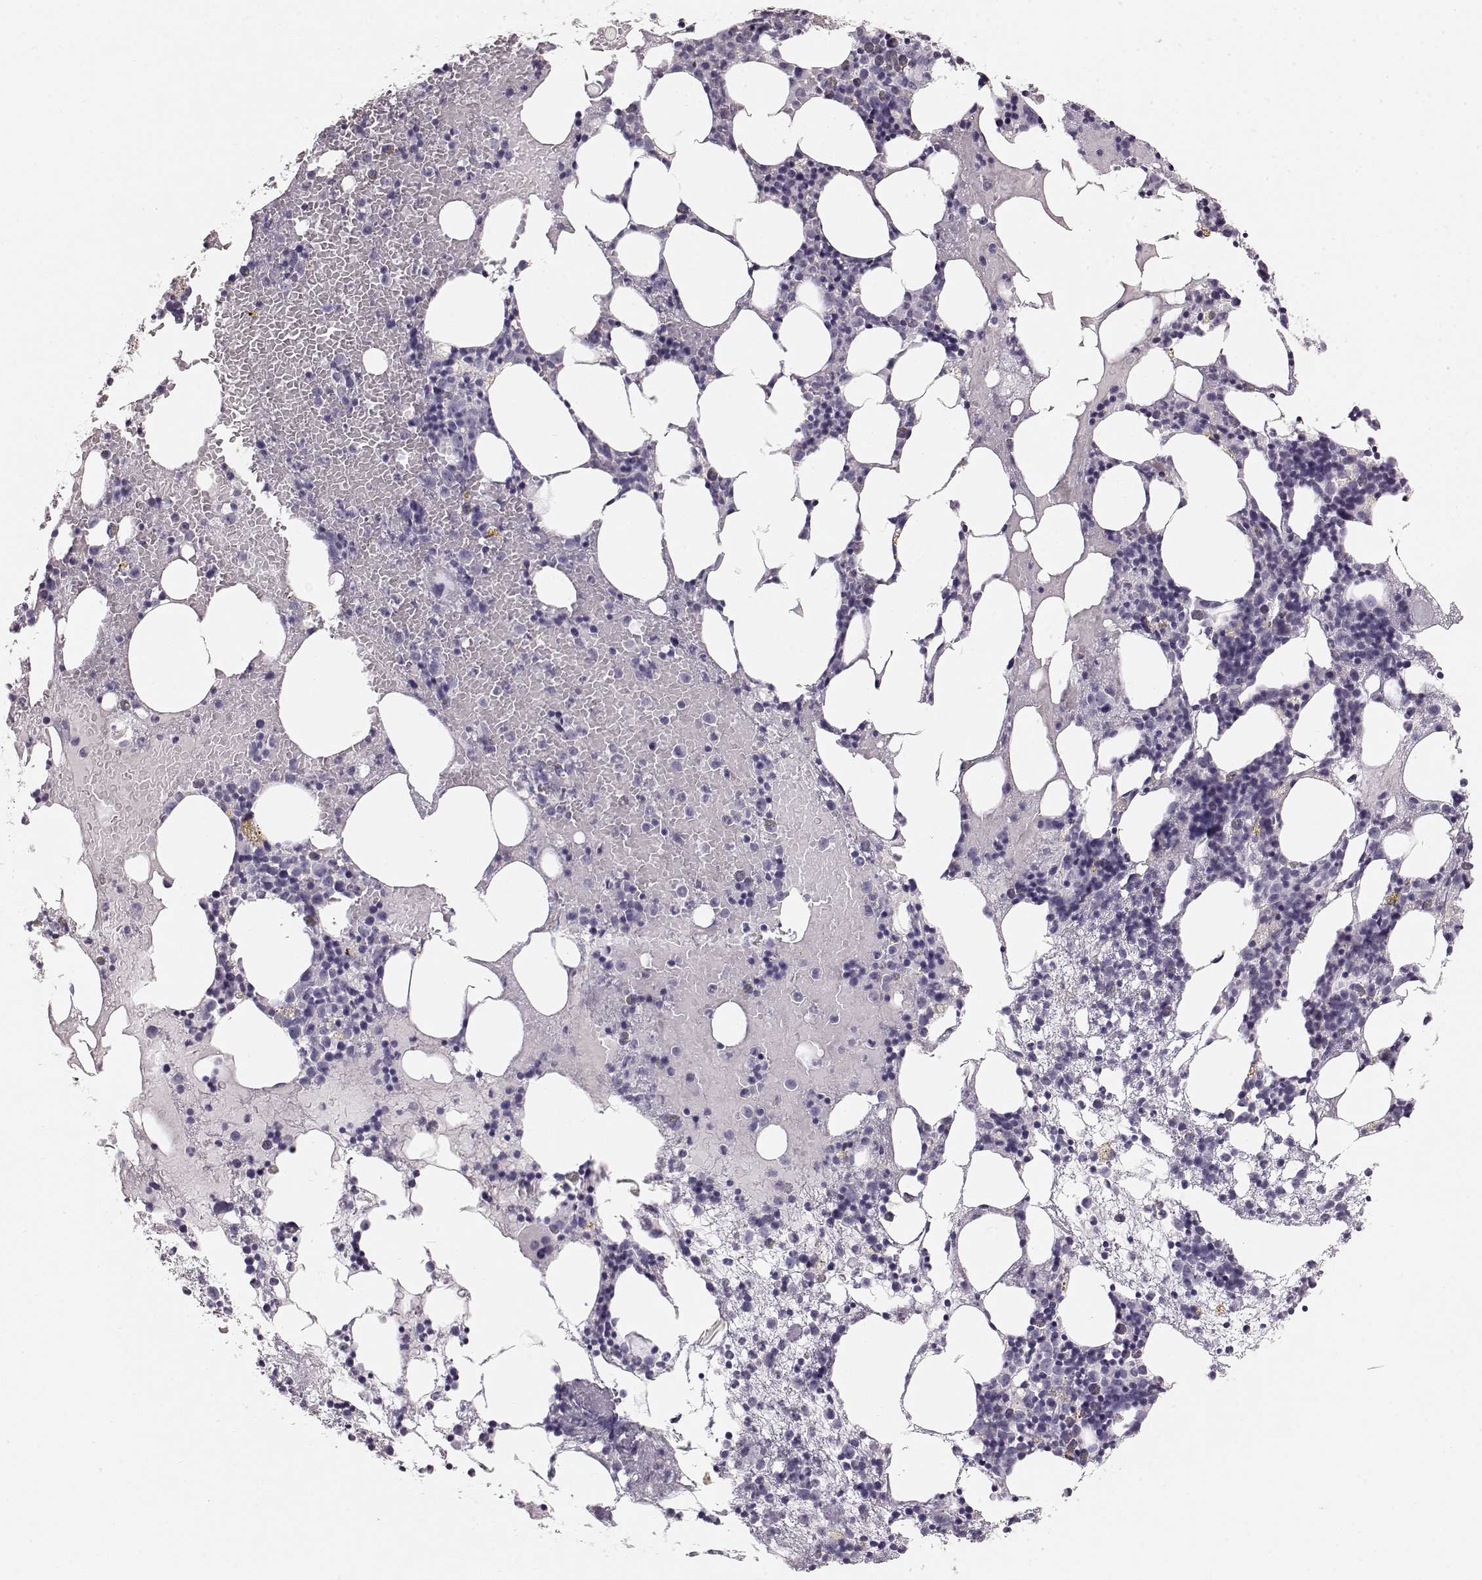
{"staining": {"intensity": "negative", "quantity": "none", "location": "none"}, "tissue": "bone marrow", "cell_type": "Hematopoietic cells", "image_type": "normal", "snomed": [{"axis": "morphology", "description": "Normal tissue, NOS"}, {"axis": "topography", "description": "Bone marrow"}], "caption": "A high-resolution photomicrograph shows IHC staining of unremarkable bone marrow, which exhibits no significant staining in hematopoietic cells.", "gene": "KRTAP16", "patient": {"sex": "male", "age": 54}}